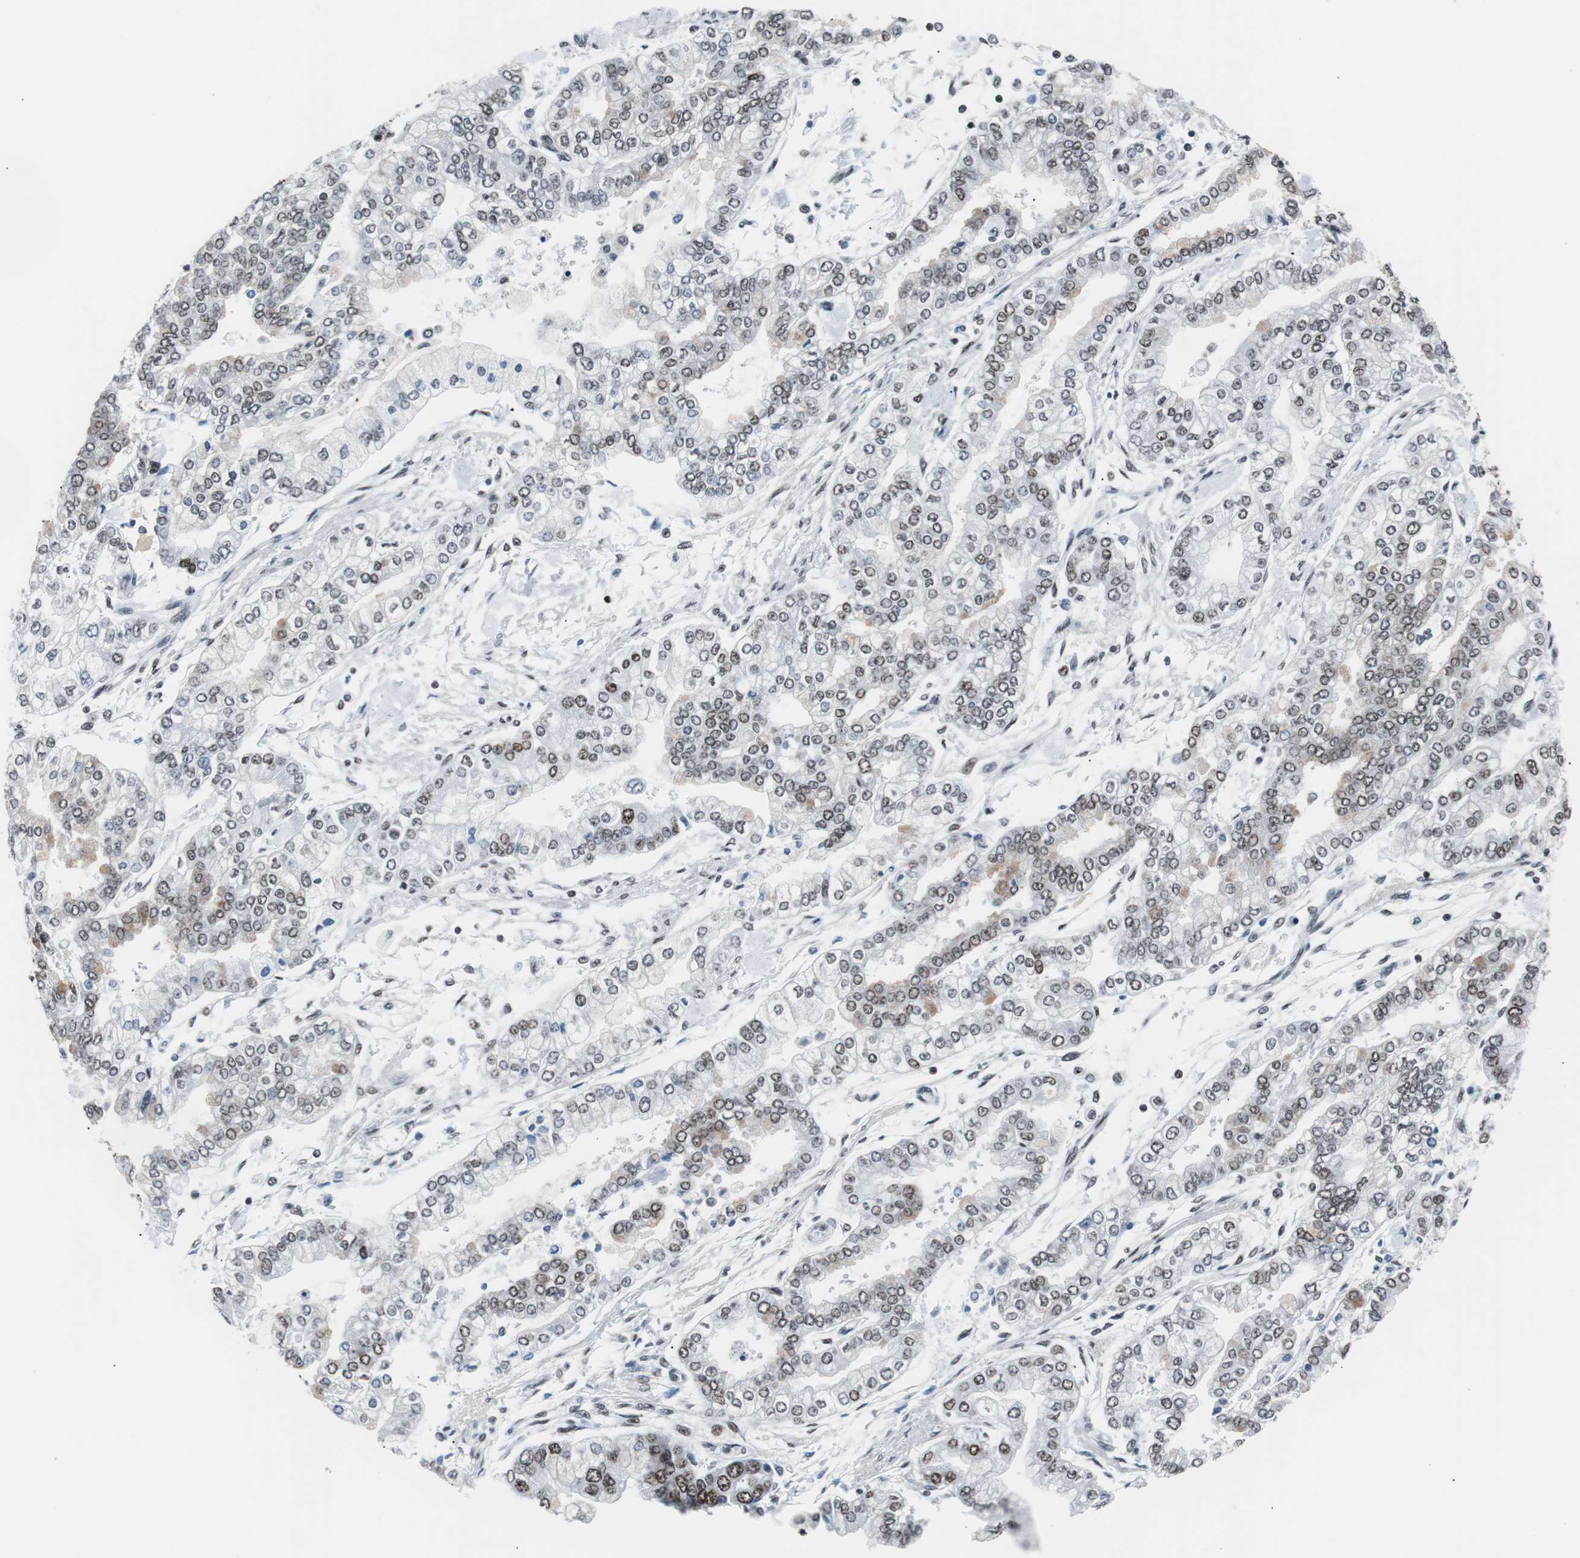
{"staining": {"intensity": "moderate", "quantity": ">75%", "location": "nuclear"}, "tissue": "stomach cancer", "cell_type": "Tumor cells", "image_type": "cancer", "snomed": [{"axis": "morphology", "description": "Normal tissue, NOS"}, {"axis": "morphology", "description": "Adenocarcinoma, NOS"}, {"axis": "topography", "description": "Stomach, upper"}, {"axis": "topography", "description": "Stomach"}], "caption": "Protein analysis of stomach cancer tissue demonstrates moderate nuclear staining in about >75% of tumor cells. Nuclei are stained in blue.", "gene": "XRCC1", "patient": {"sex": "male", "age": 76}}